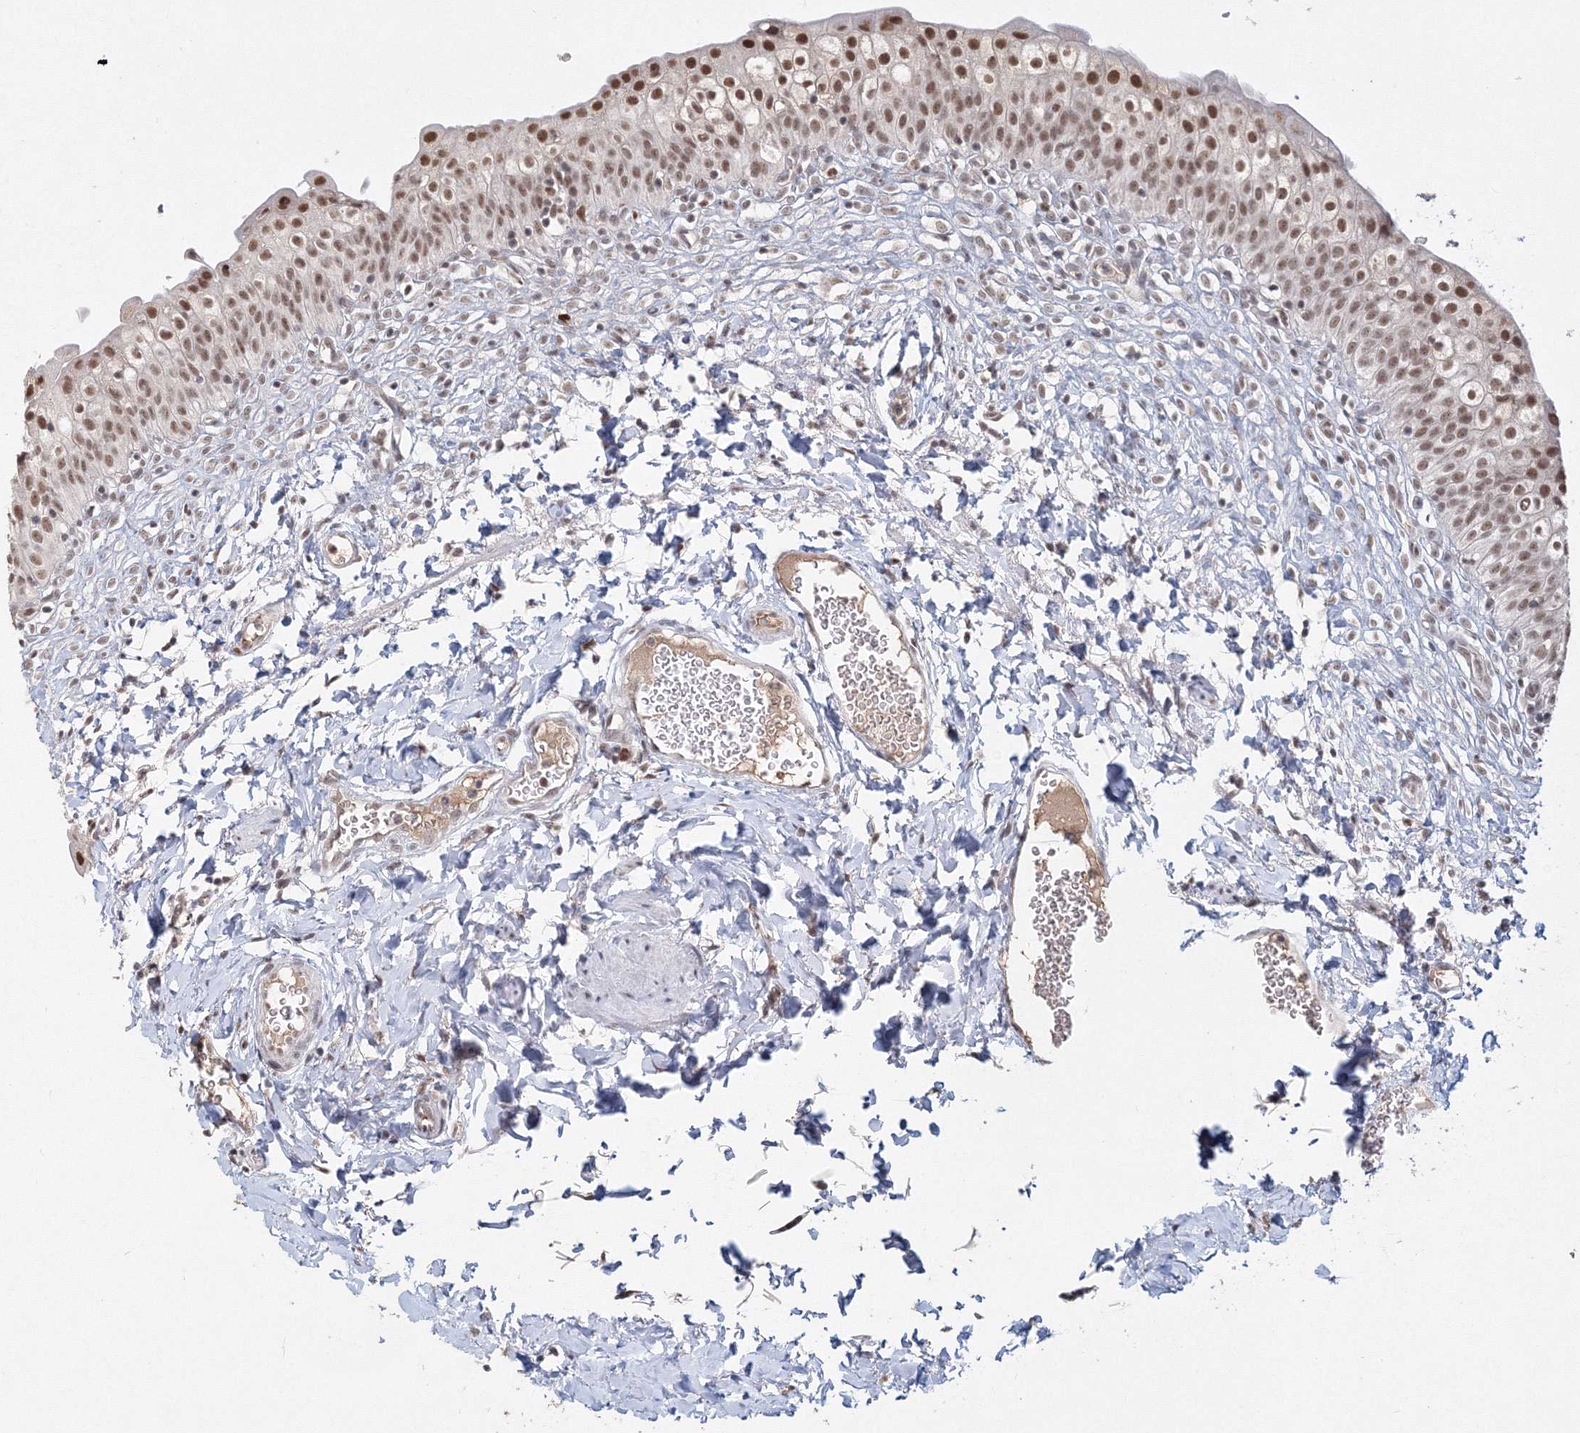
{"staining": {"intensity": "moderate", "quantity": ">75%", "location": "nuclear"}, "tissue": "urinary bladder", "cell_type": "Urothelial cells", "image_type": "normal", "snomed": [{"axis": "morphology", "description": "Normal tissue, NOS"}, {"axis": "topography", "description": "Urinary bladder"}], "caption": "Protein staining displays moderate nuclear positivity in about >75% of urothelial cells in benign urinary bladder. Immunohistochemistry (ihc) stains the protein in brown and the nuclei are stained blue.", "gene": "IWS1", "patient": {"sex": "male", "age": 55}}